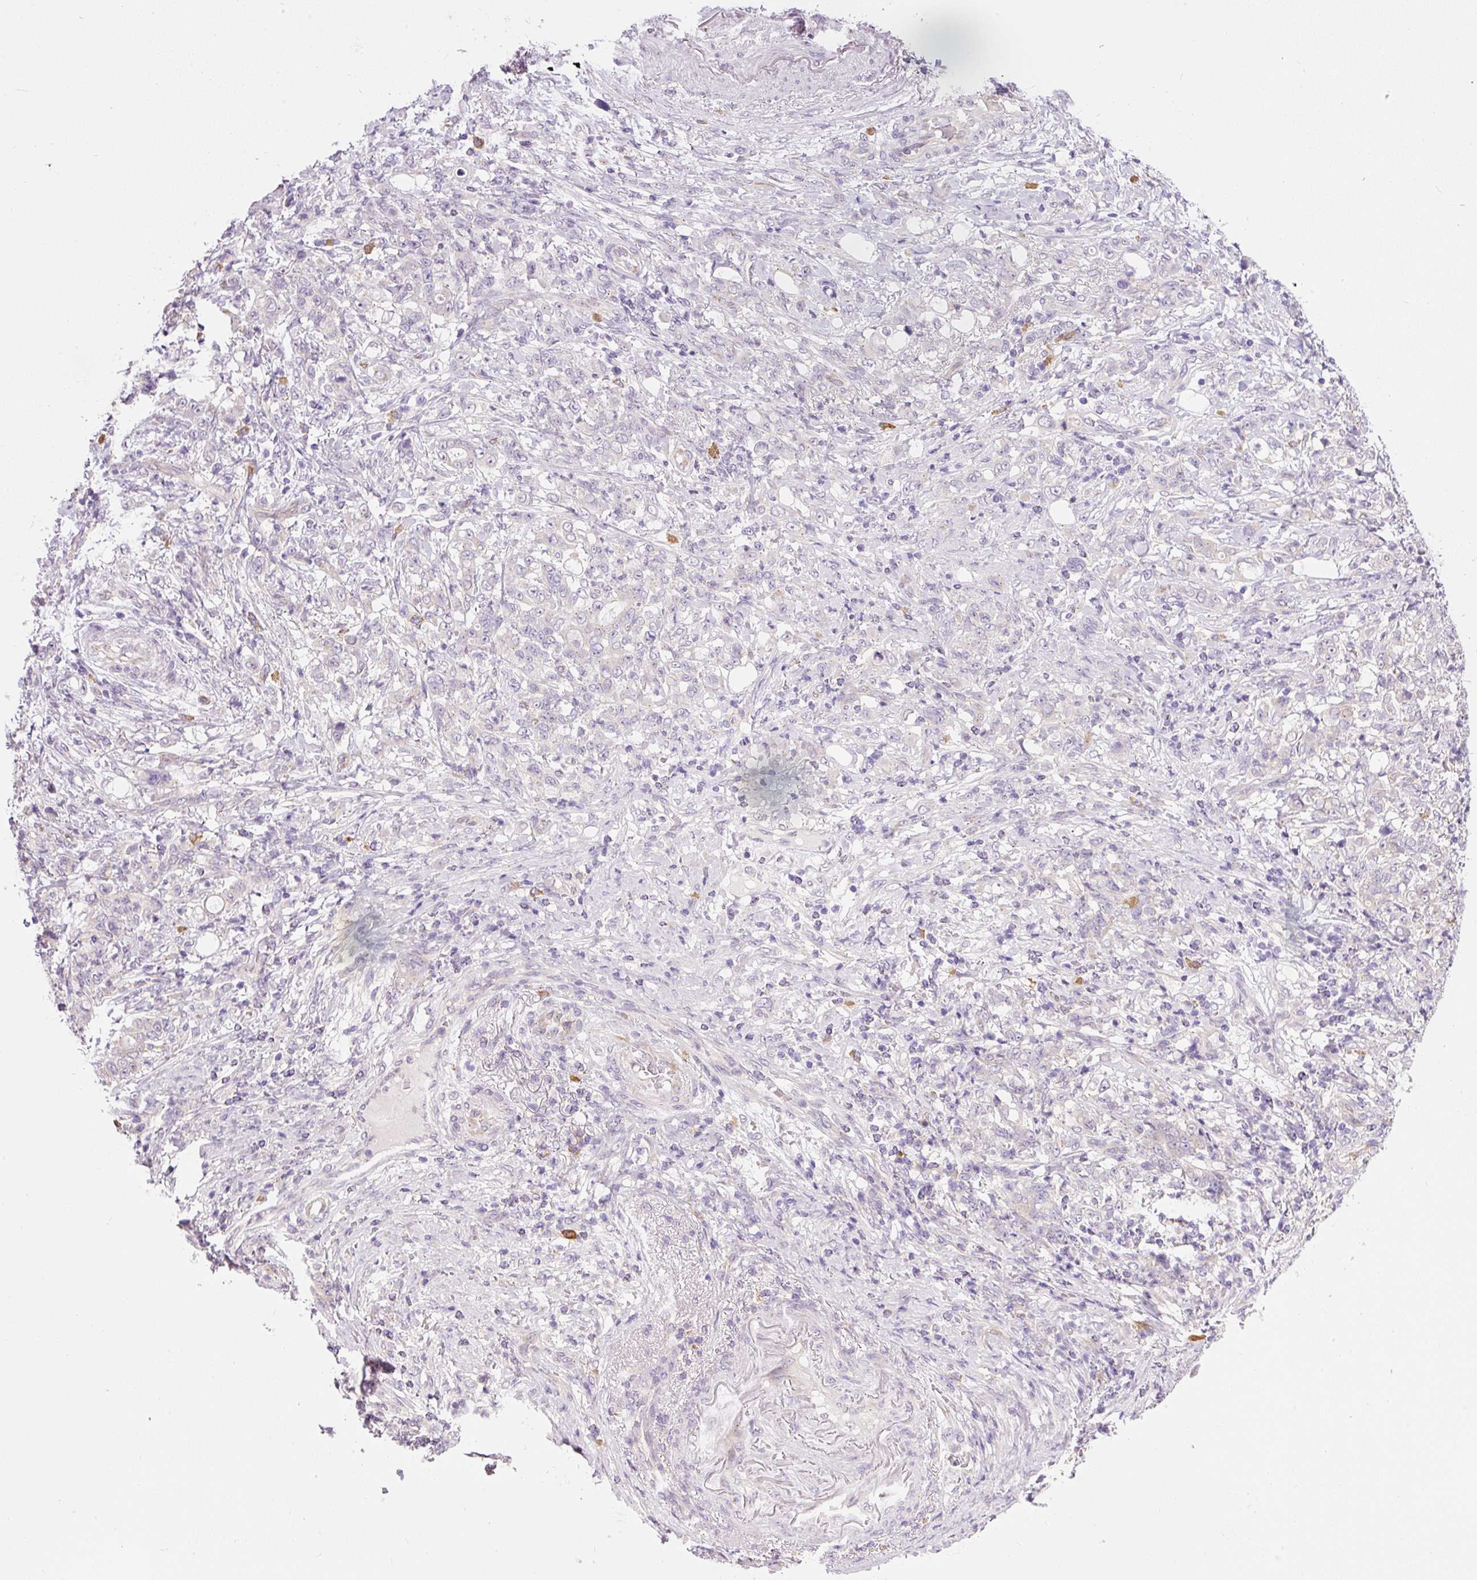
{"staining": {"intensity": "negative", "quantity": "none", "location": "none"}, "tissue": "stomach cancer", "cell_type": "Tumor cells", "image_type": "cancer", "snomed": [{"axis": "morphology", "description": "Adenocarcinoma, NOS"}, {"axis": "topography", "description": "Stomach"}], "caption": "Immunohistochemistry micrograph of neoplastic tissue: human adenocarcinoma (stomach) stained with DAB reveals no significant protein expression in tumor cells.", "gene": "PNPLA5", "patient": {"sex": "female", "age": 79}}